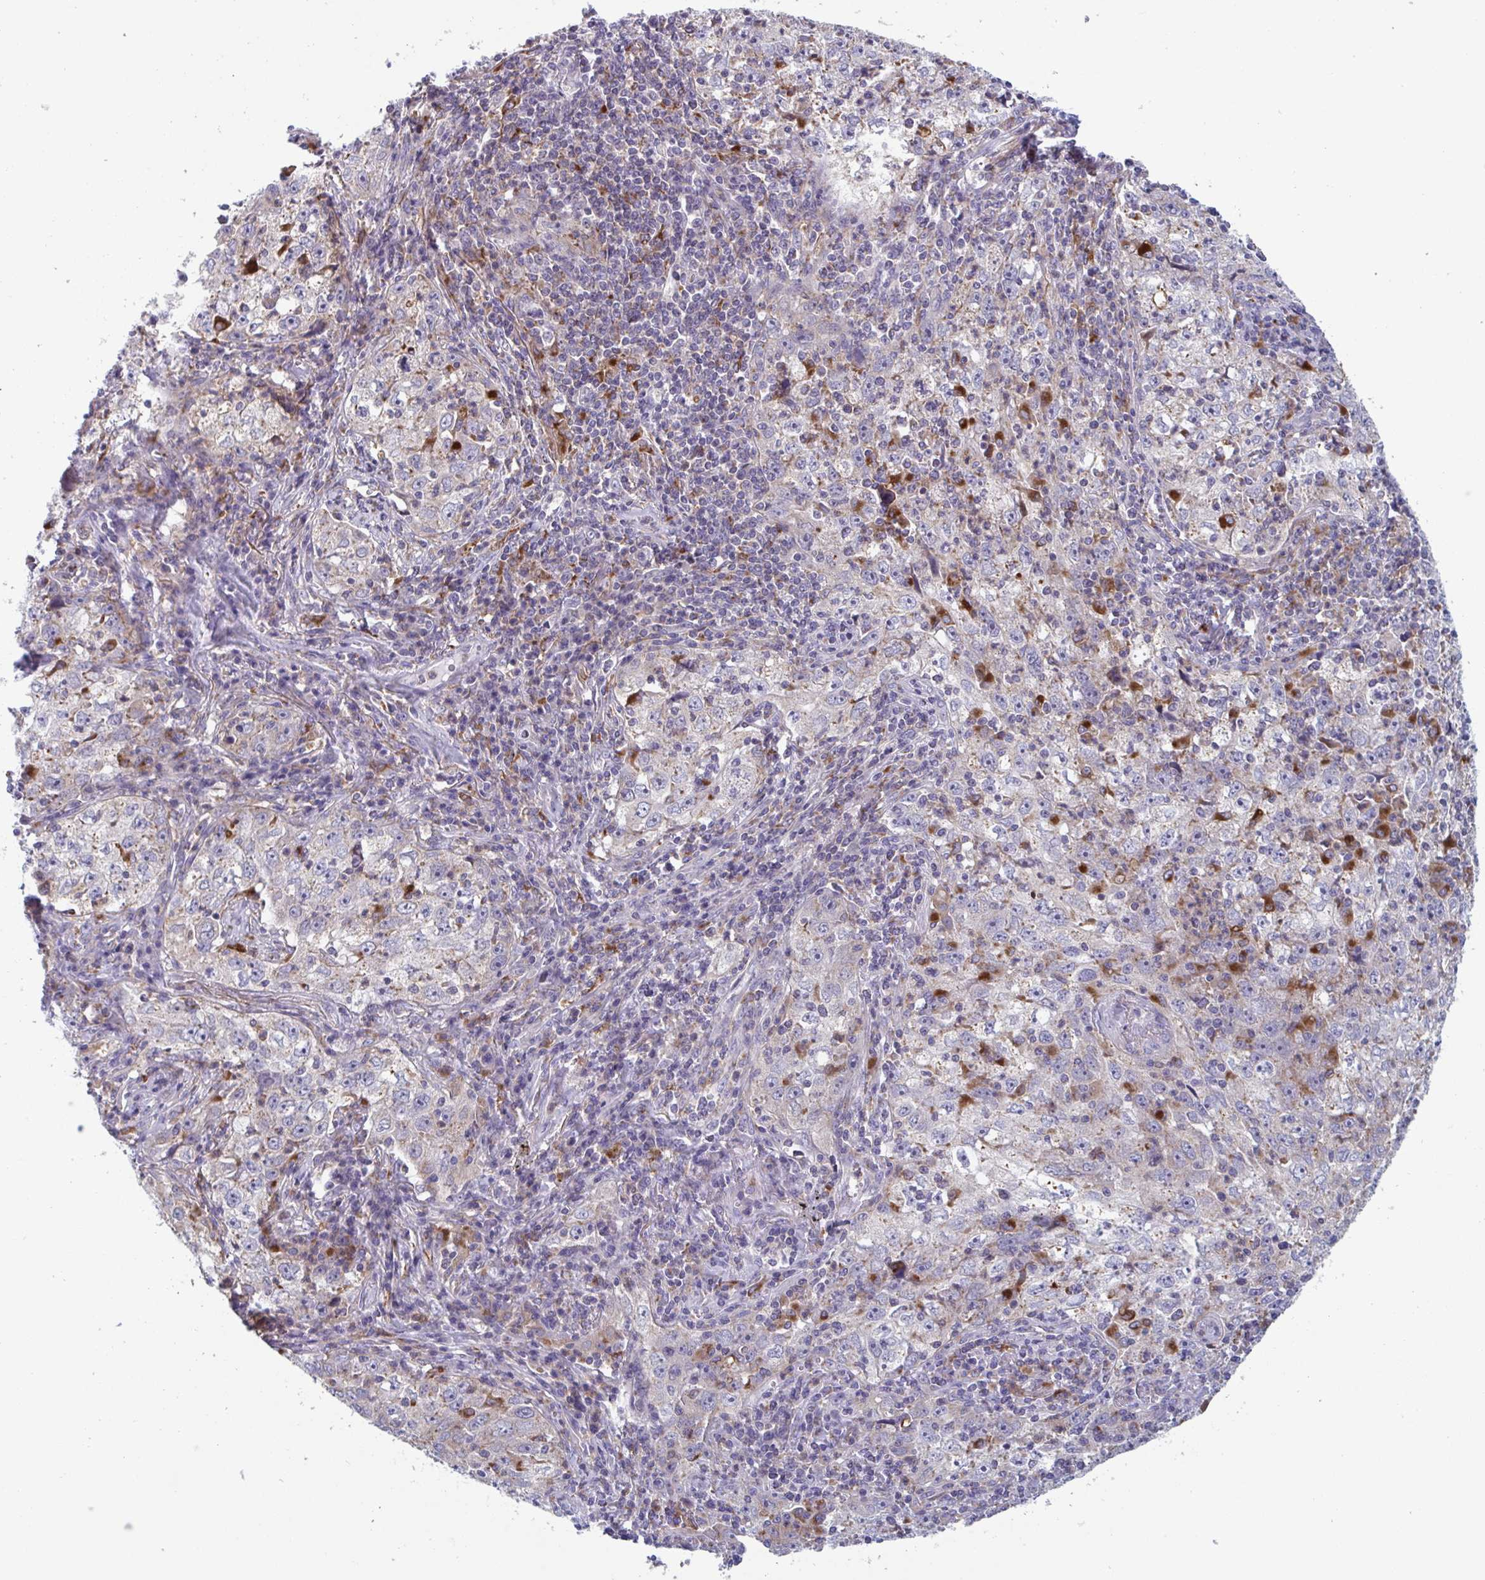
{"staining": {"intensity": "negative", "quantity": "none", "location": "none"}, "tissue": "lung cancer", "cell_type": "Tumor cells", "image_type": "cancer", "snomed": [{"axis": "morphology", "description": "Squamous cell carcinoma, NOS"}, {"axis": "topography", "description": "Lung"}], "caption": "Protein analysis of squamous cell carcinoma (lung) reveals no significant staining in tumor cells.", "gene": "NIPSNAP1", "patient": {"sex": "male", "age": 71}}